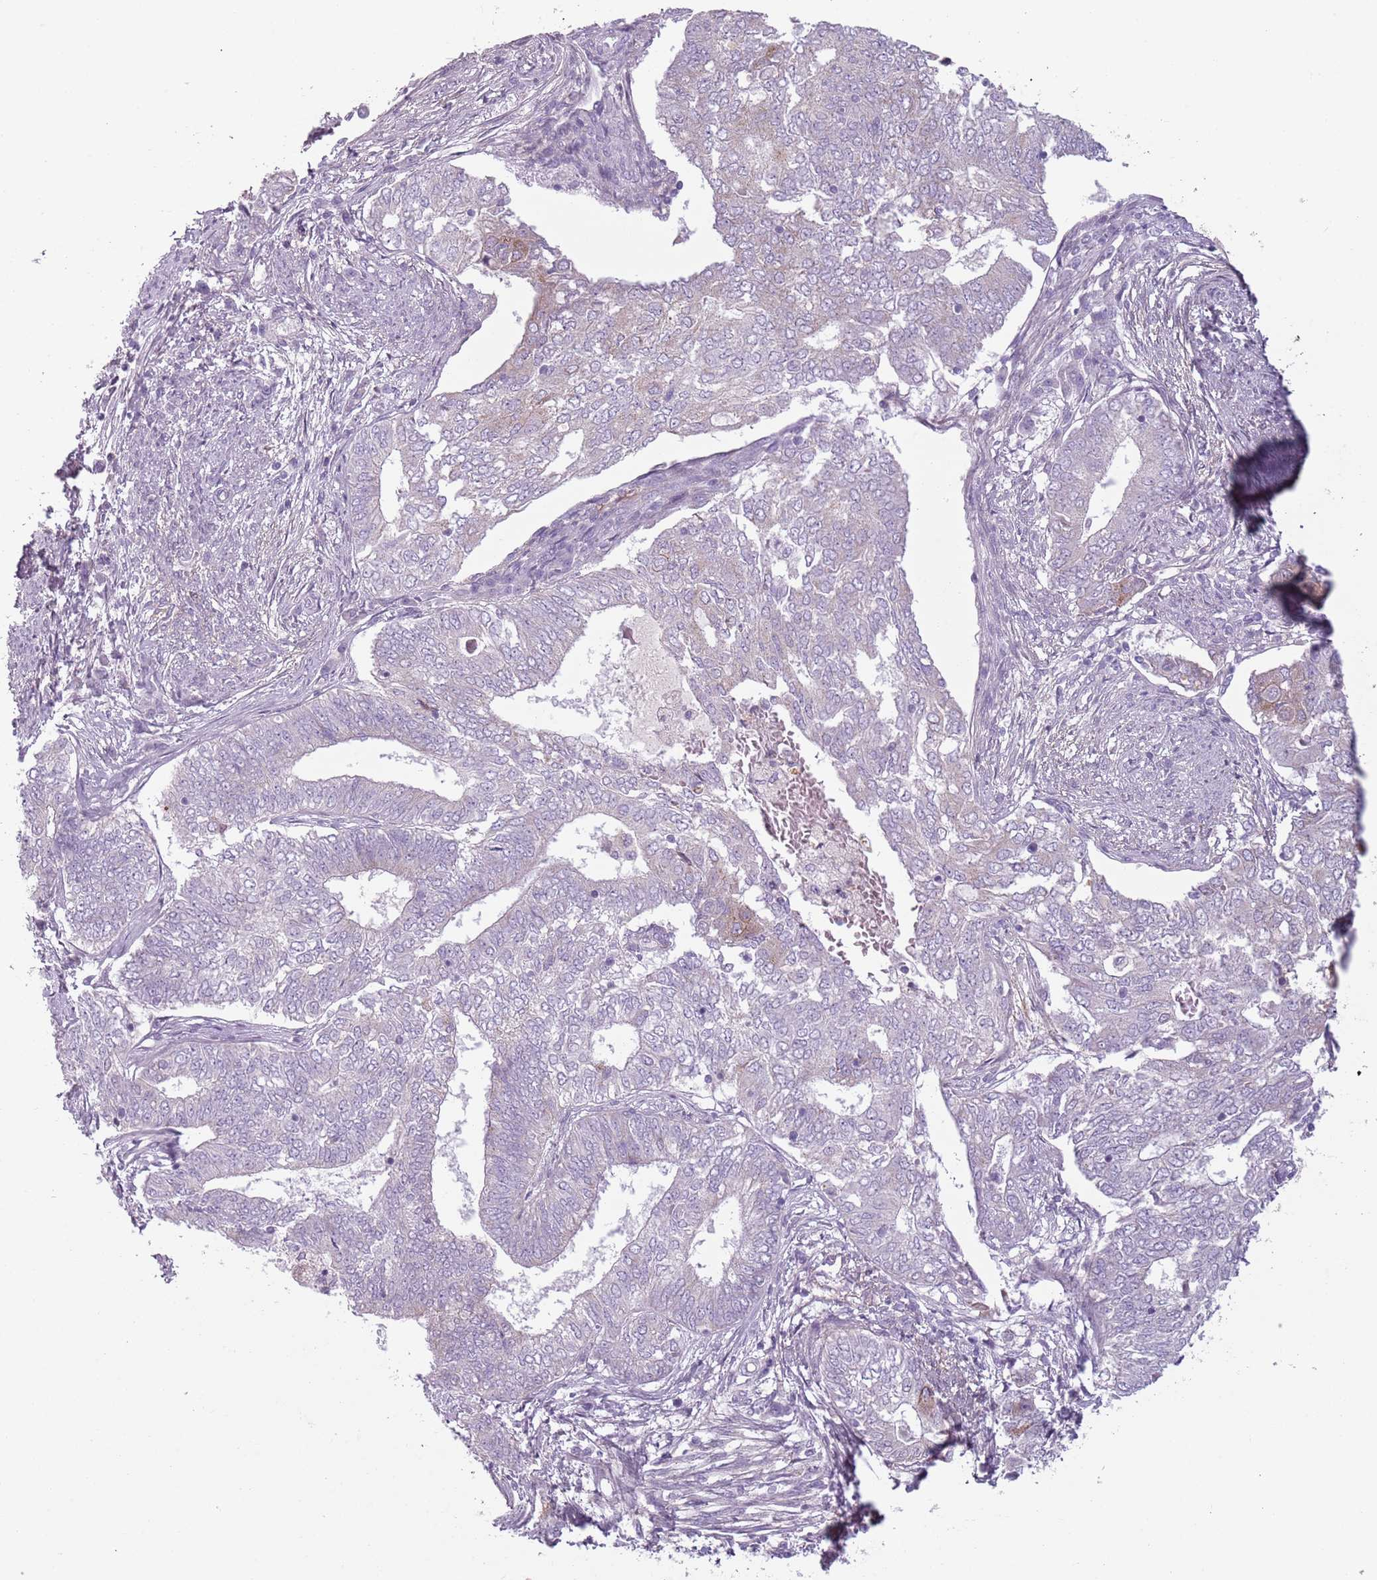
{"staining": {"intensity": "negative", "quantity": "none", "location": "none"}, "tissue": "endometrial cancer", "cell_type": "Tumor cells", "image_type": "cancer", "snomed": [{"axis": "morphology", "description": "Adenocarcinoma, NOS"}, {"axis": "topography", "description": "Endometrium"}], "caption": "Protein analysis of adenocarcinoma (endometrial) demonstrates no significant expression in tumor cells.", "gene": "MEGF8", "patient": {"sex": "female", "age": 62}}